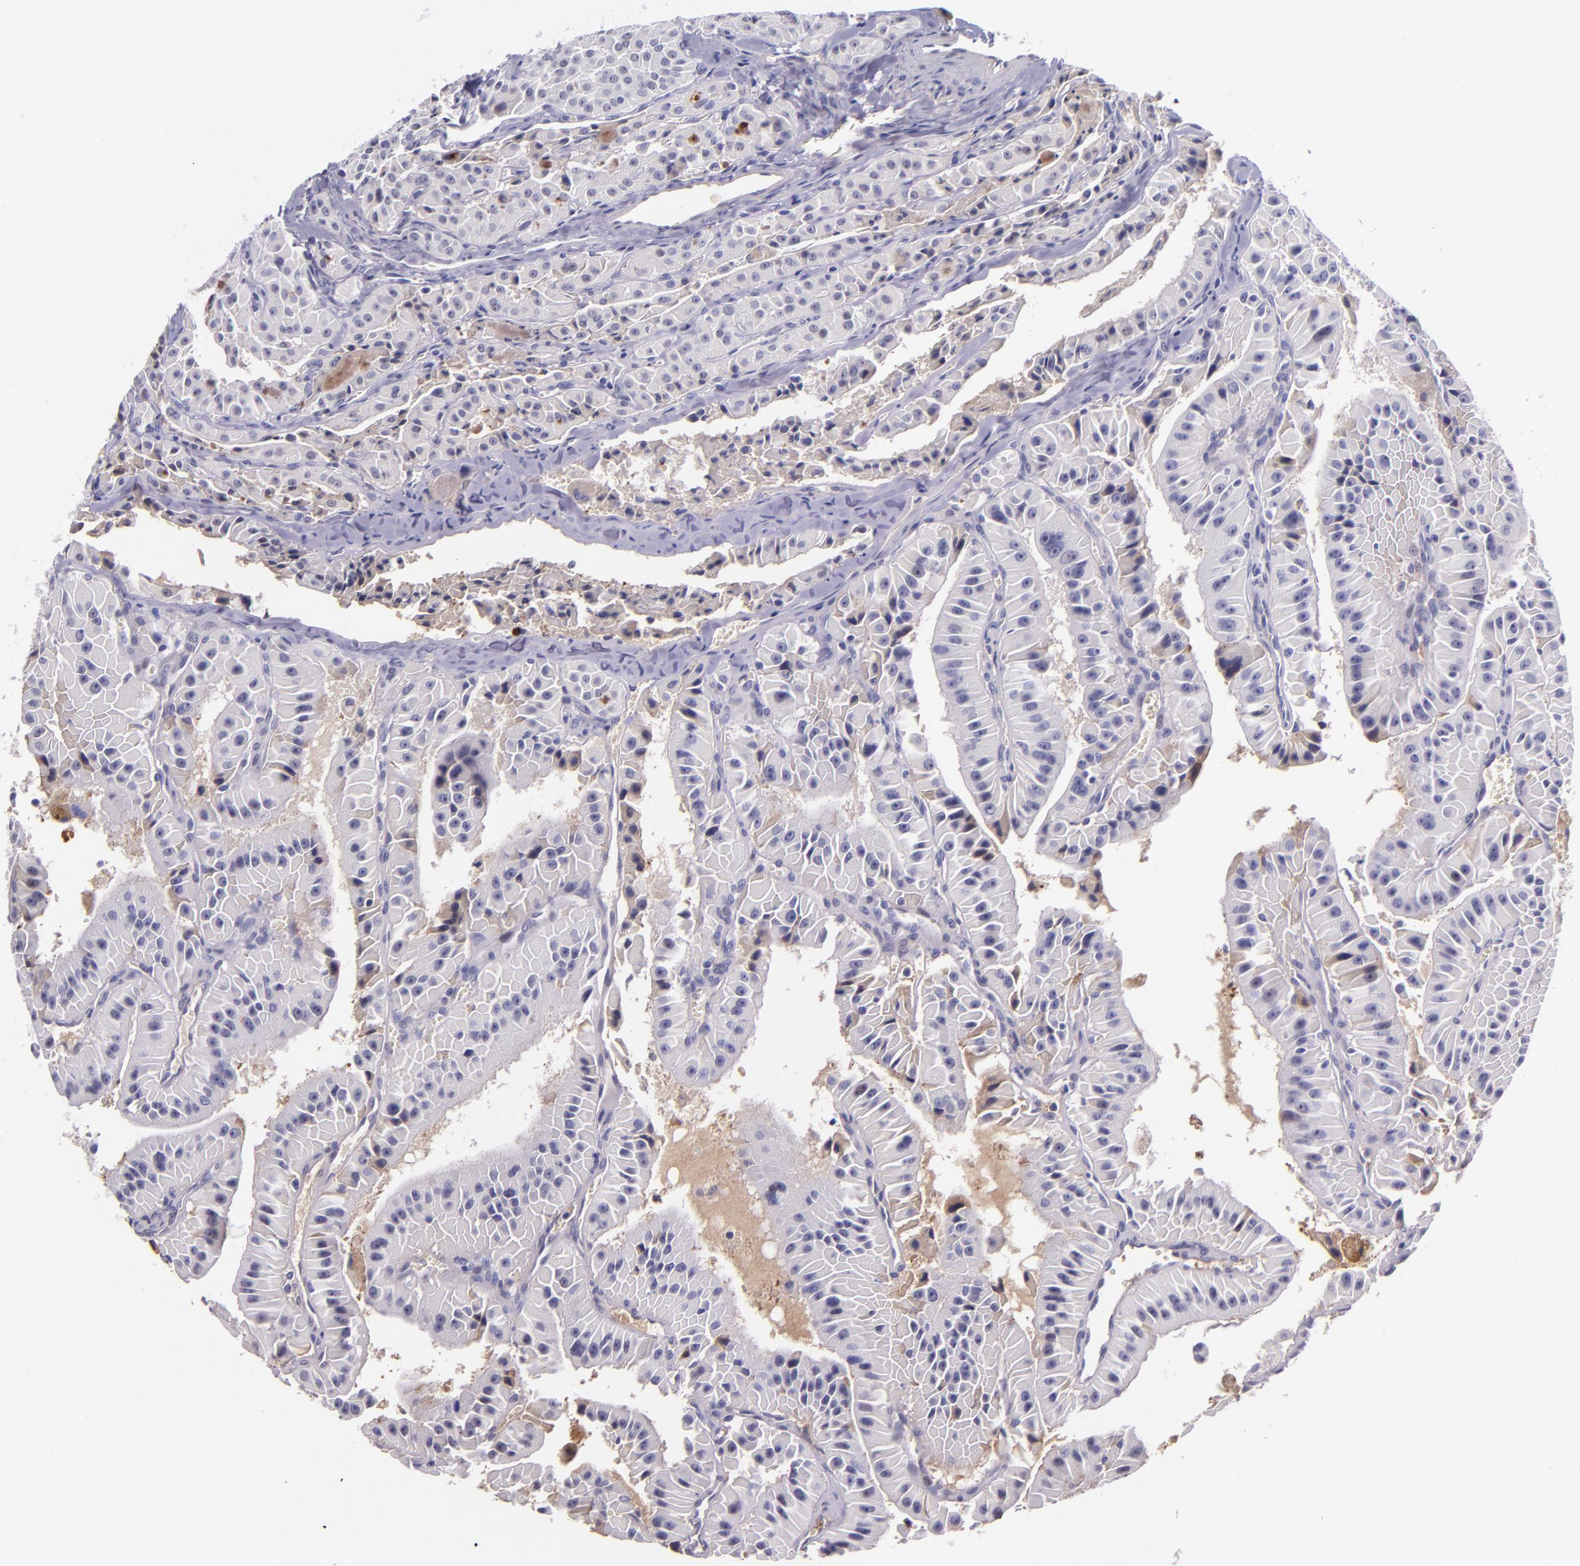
{"staining": {"intensity": "negative", "quantity": "none", "location": "none"}, "tissue": "thyroid cancer", "cell_type": "Tumor cells", "image_type": "cancer", "snomed": [{"axis": "morphology", "description": "Carcinoma, NOS"}, {"axis": "topography", "description": "Thyroid gland"}], "caption": "Immunohistochemistry (IHC) micrograph of thyroid cancer stained for a protein (brown), which displays no expression in tumor cells.", "gene": "KNG1", "patient": {"sex": "male", "age": 76}}